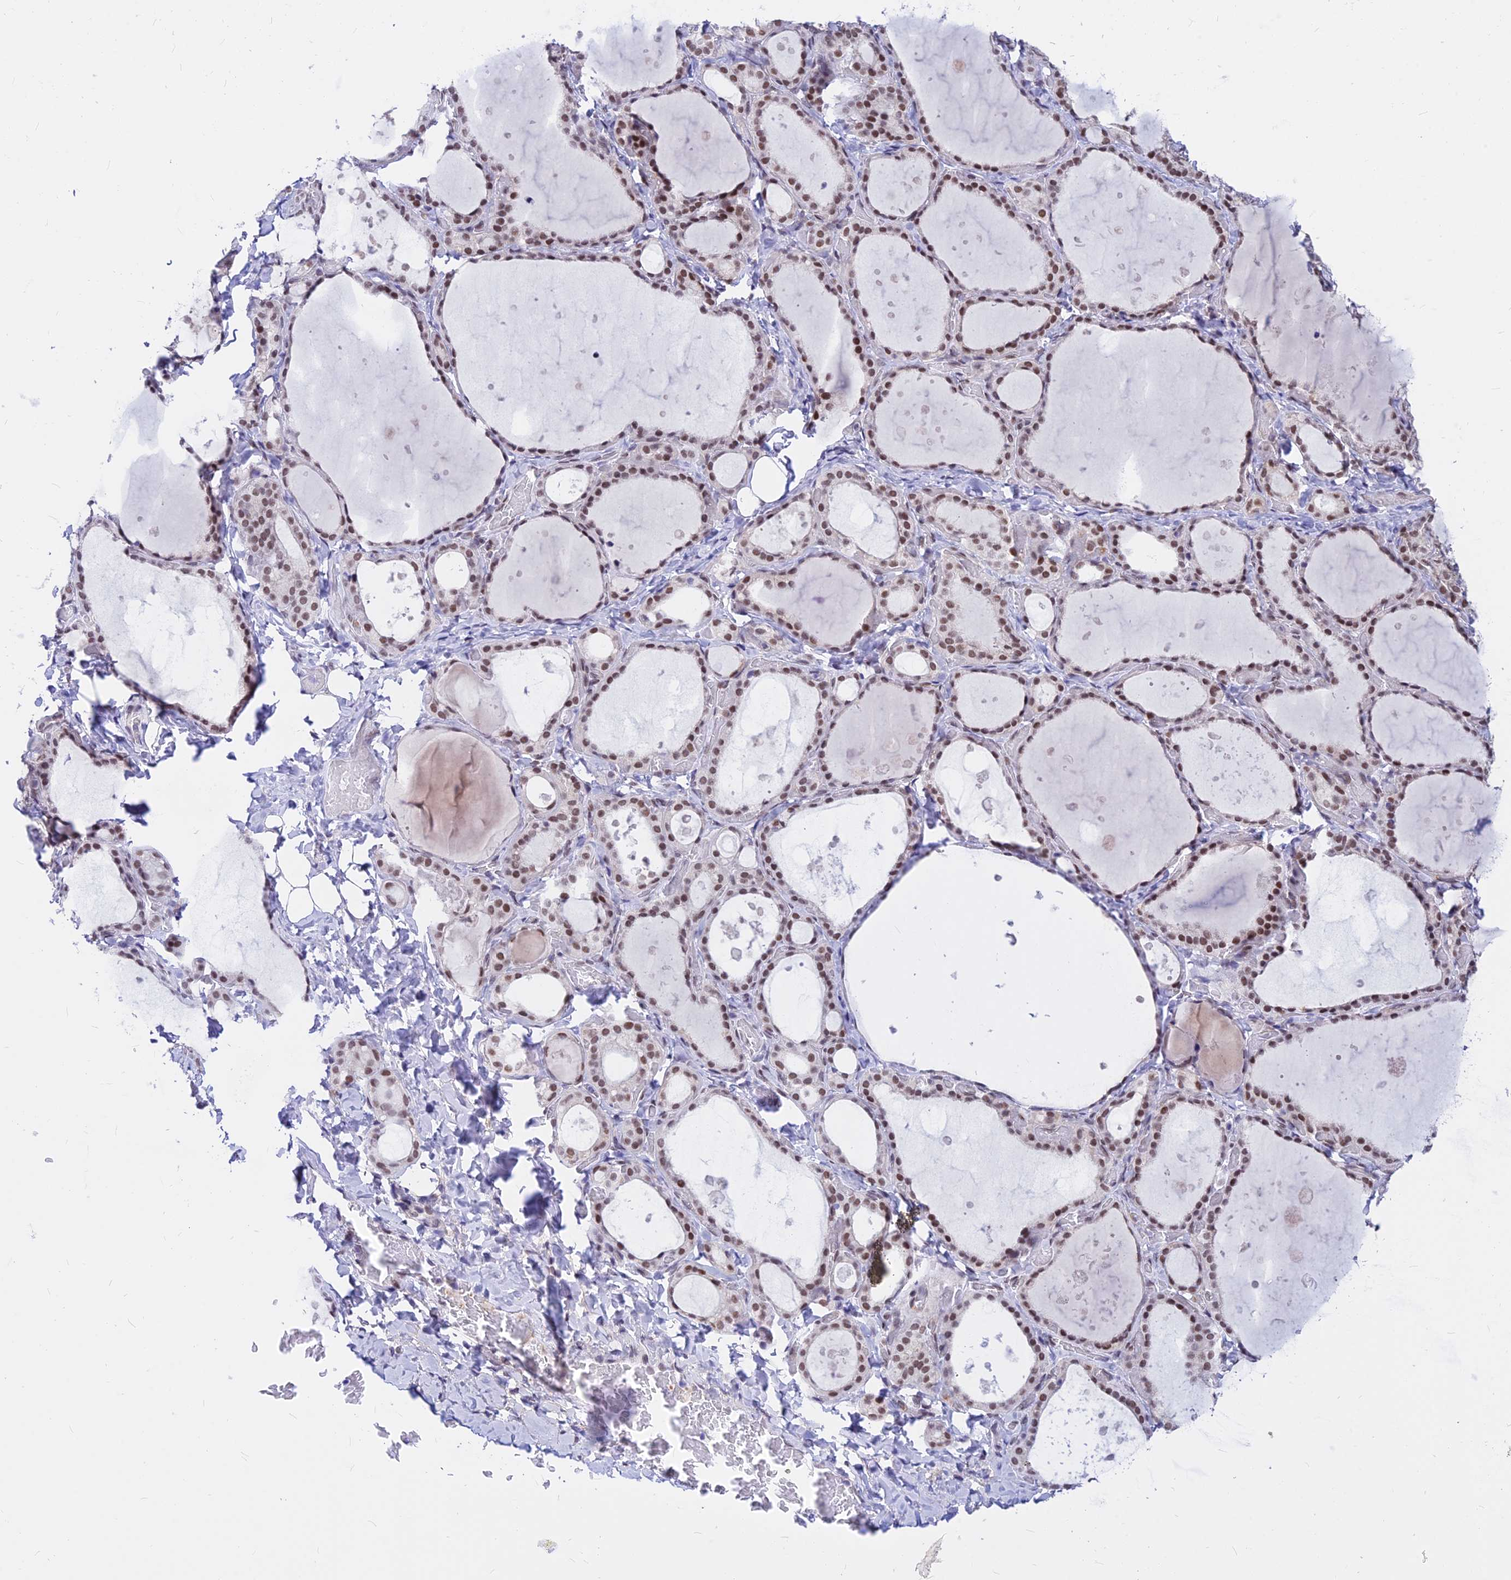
{"staining": {"intensity": "moderate", "quantity": ">75%", "location": "nuclear"}, "tissue": "thyroid gland", "cell_type": "Glandular cells", "image_type": "normal", "snomed": [{"axis": "morphology", "description": "Normal tissue, NOS"}, {"axis": "topography", "description": "Thyroid gland"}], "caption": "The photomicrograph reveals immunohistochemical staining of unremarkable thyroid gland. There is moderate nuclear positivity is appreciated in approximately >75% of glandular cells. The protein of interest is shown in brown color, while the nuclei are stained blue.", "gene": "KCTD13", "patient": {"sex": "female", "age": 44}}